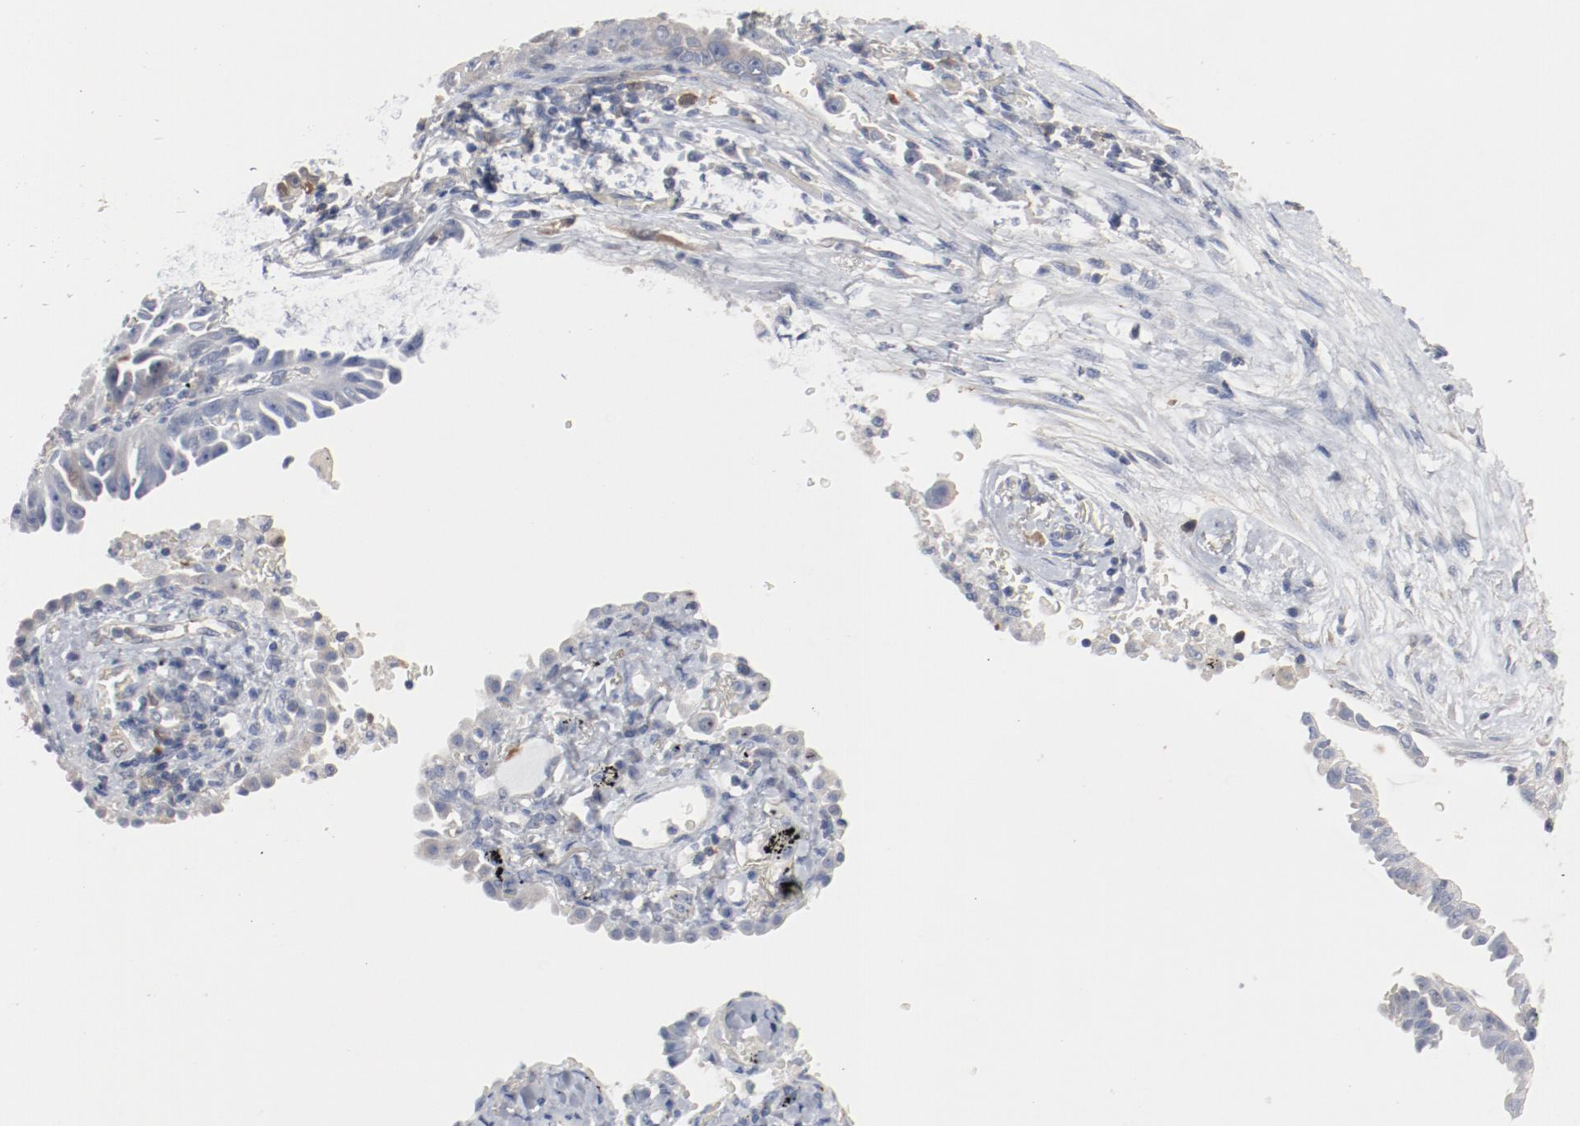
{"staining": {"intensity": "moderate", "quantity": "<25%", "location": "nuclear"}, "tissue": "lung cancer", "cell_type": "Tumor cells", "image_type": "cancer", "snomed": [{"axis": "morphology", "description": "Adenocarcinoma, NOS"}, {"axis": "topography", "description": "Lung"}], "caption": "Lung adenocarcinoma stained with a brown dye reveals moderate nuclear positive staining in about <25% of tumor cells.", "gene": "CDK1", "patient": {"sex": "female", "age": 64}}